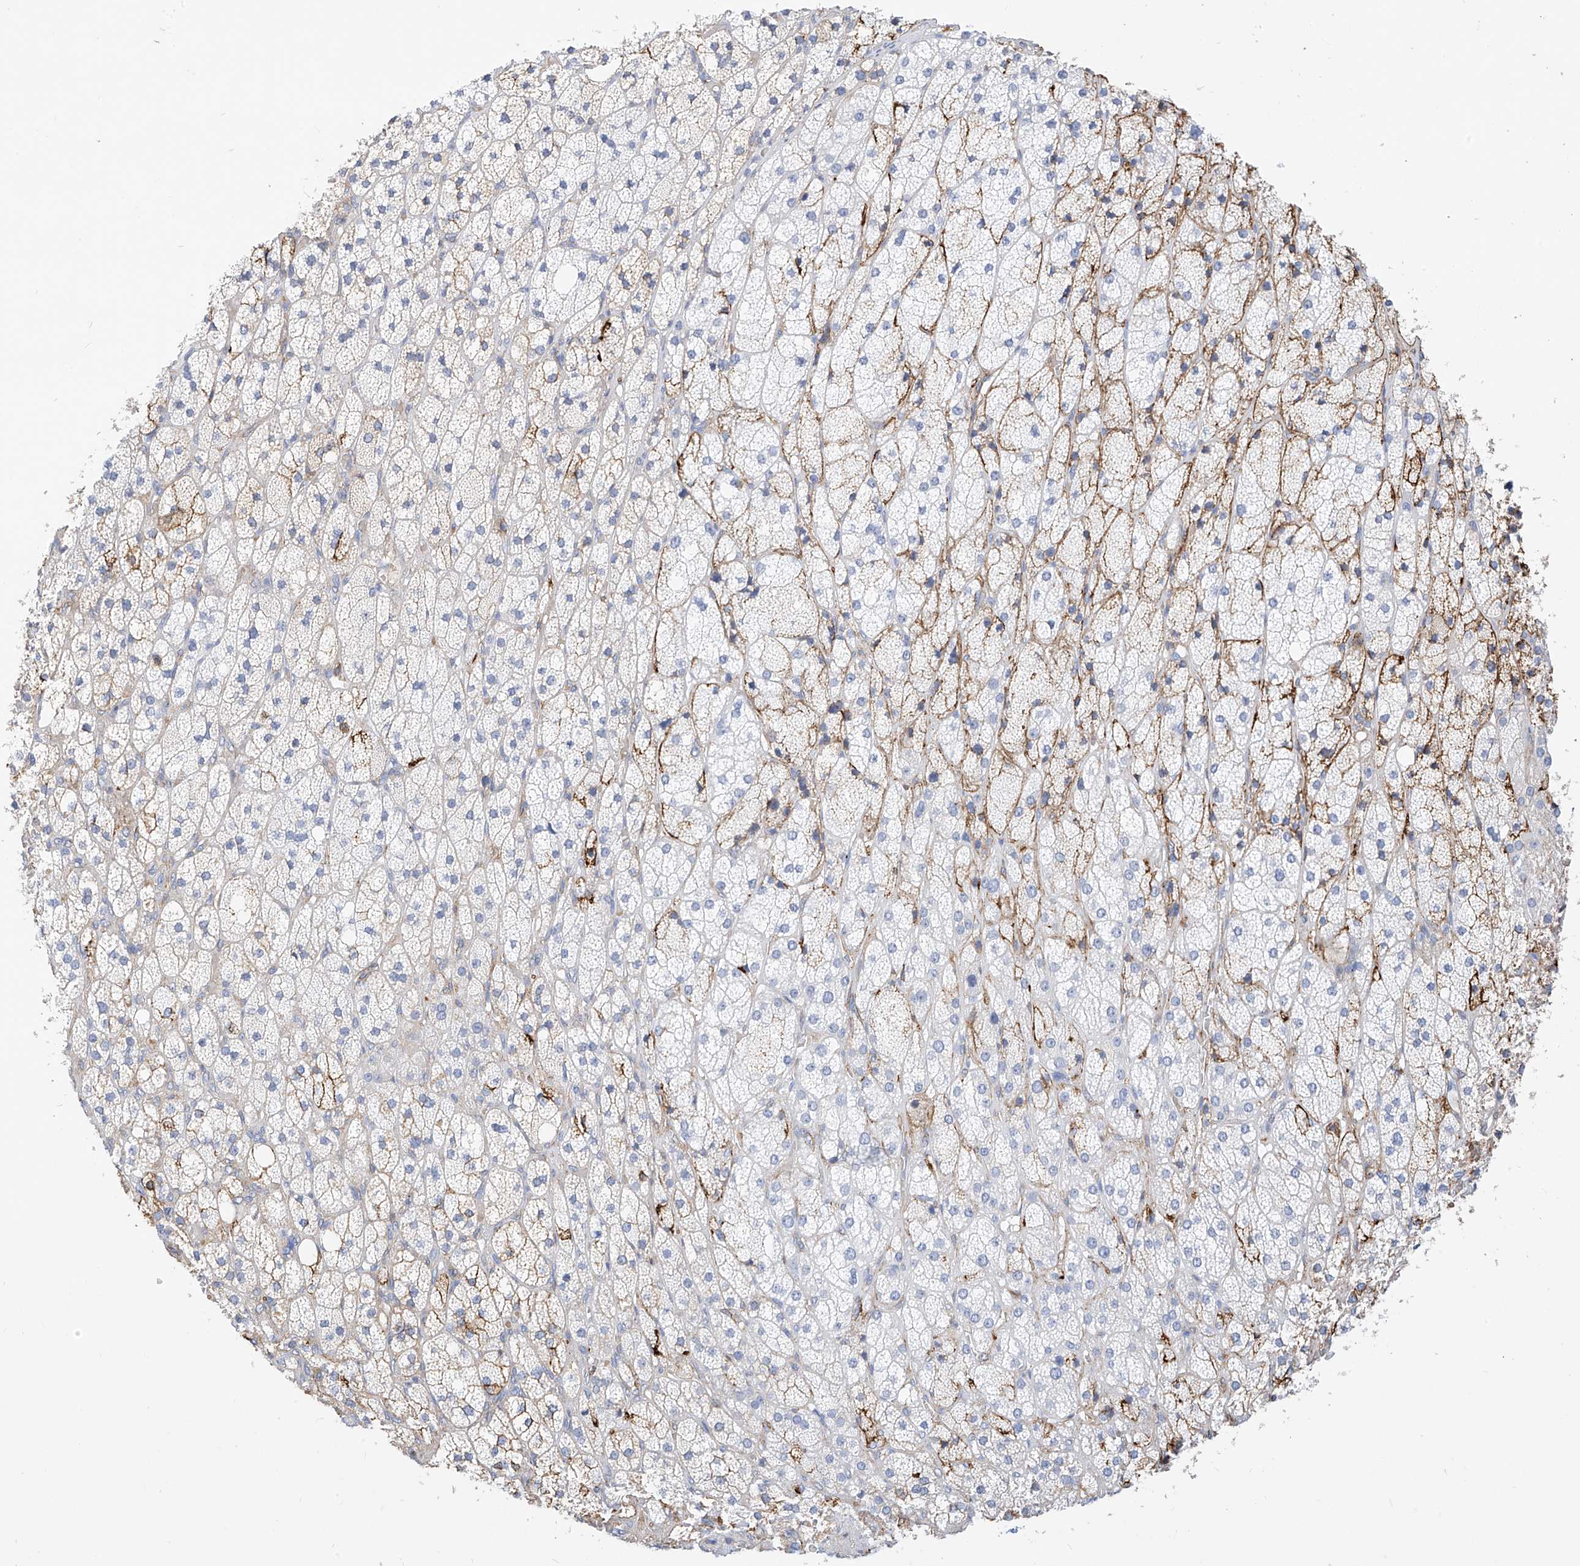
{"staining": {"intensity": "moderate", "quantity": "<25%", "location": "cytoplasmic/membranous"}, "tissue": "adrenal gland", "cell_type": "Glandular cells", "image_type": "normal", "snomed": [{"axis": "morphology", "description": "Normal tissue, NOS"}, {"axis": "topography", "description": "Adrenal gland"}], "caption": "A brown stain shows moderate cytoplasmic/membranous staining of a protein in glandular cells of unremarkable adrenal gland.", "gene": "TXNDC9", "patient": {"sex": "male", "age": 61}}